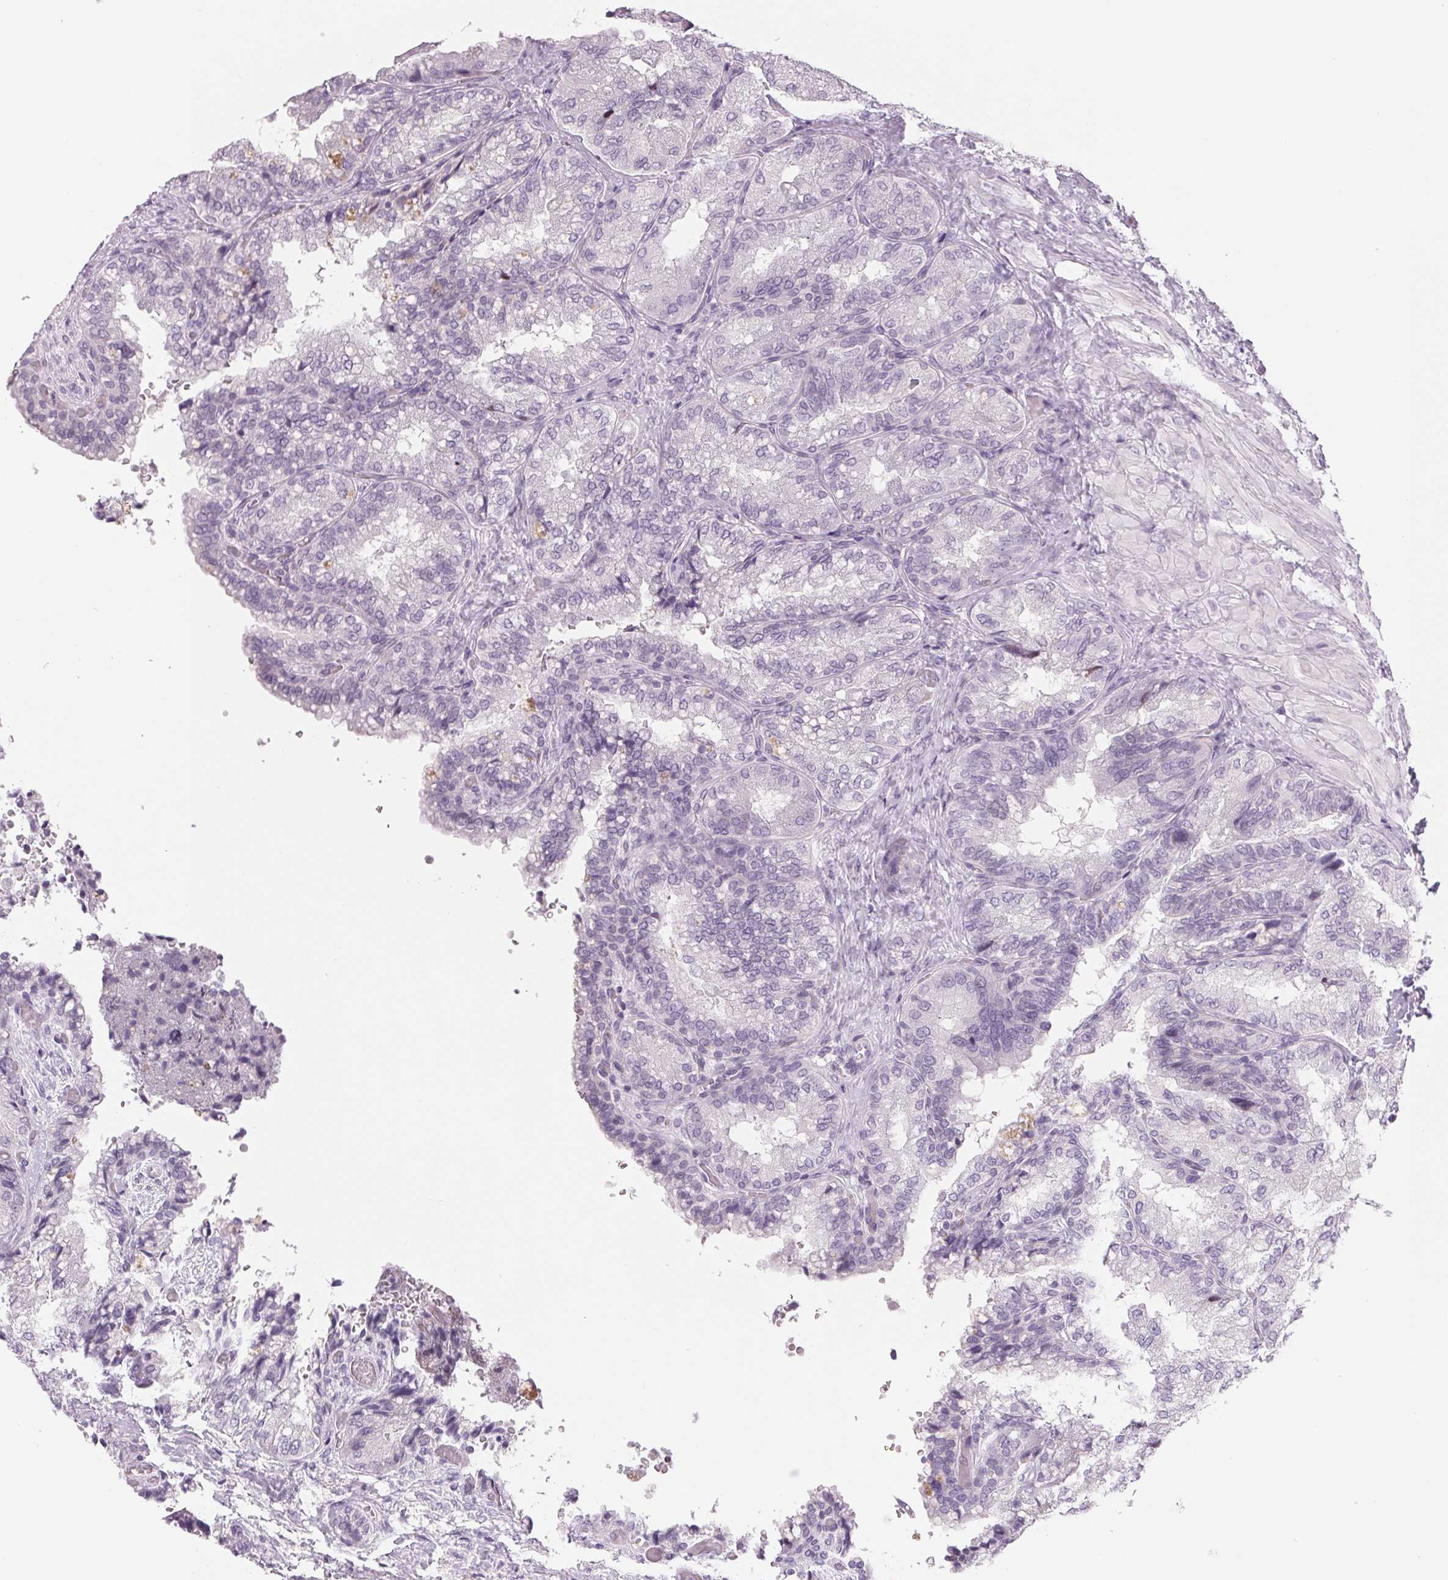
{"staining": {"intensity": "negative", "quantity": "none", "location": "none"}, "tissue": "seminal vesicle", "cell_type": "Glandular cells", "image_type": "normal", "snomed": [{"axis": "morphology", "description": "Normal tissue, NOS"}, {"axis": "topography", "description": "Seminal veicle"}], "caption": "A micrograph of seminal vesicle stained for a protein reveals no brown staining in glandular cells.", "gene": "CCDC168", "patient": {"sex": "male", "age": 57}}